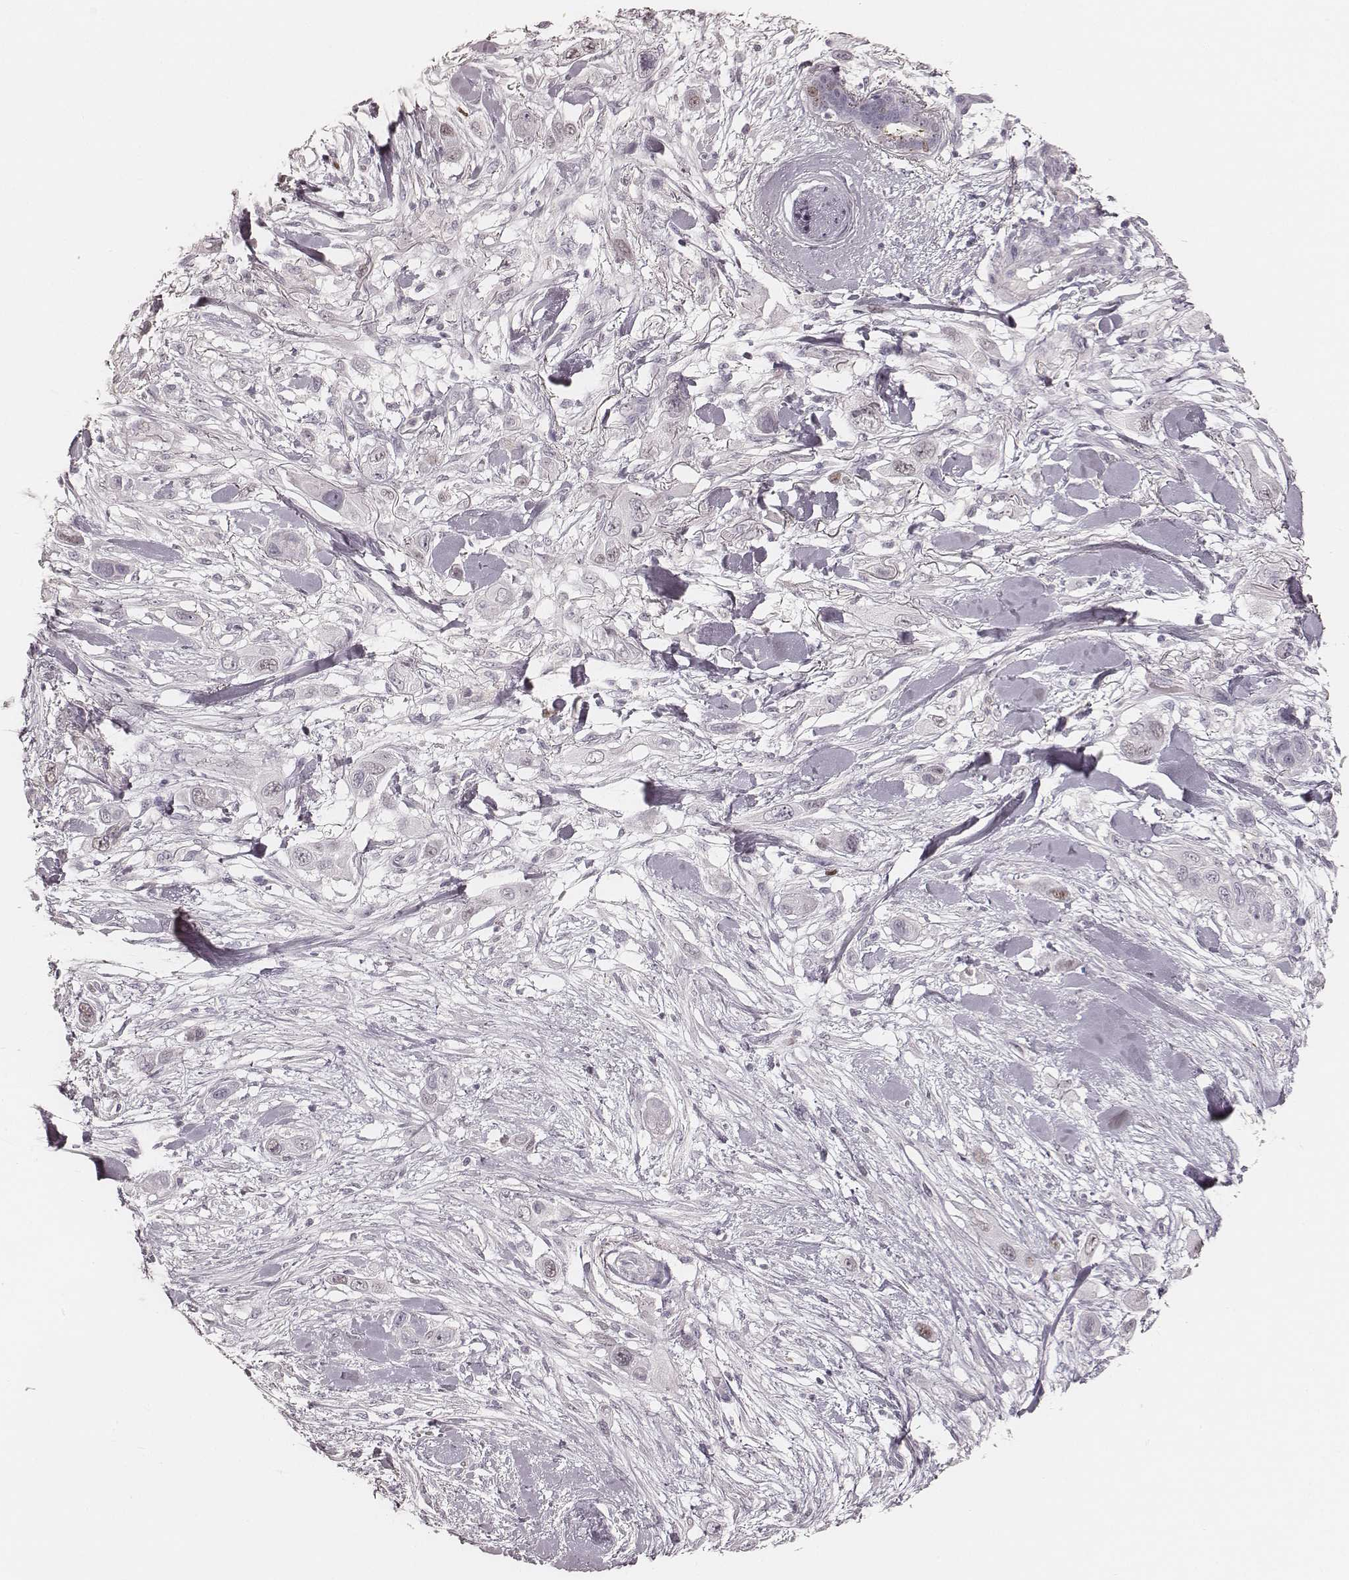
{"staining": {"intensity": "negative", "quantity": "none", "location": "none"}, "tissue": "skin cancer", "cell_type": "Tumor cells", "image_type": "cancer", "snomed": [{"axis": "morphology", "description": "Squamous cell carcinoma, NOS"}, {"axis": "topography", "description": "Skin"}], "caption": "The micrograph displays no significant staining in tumor cells of squamous cell carcinoma (skin). Nuclei are stained in blue.", "gene": "TEX37", "patient": {"sex": "male", "age": 79}}